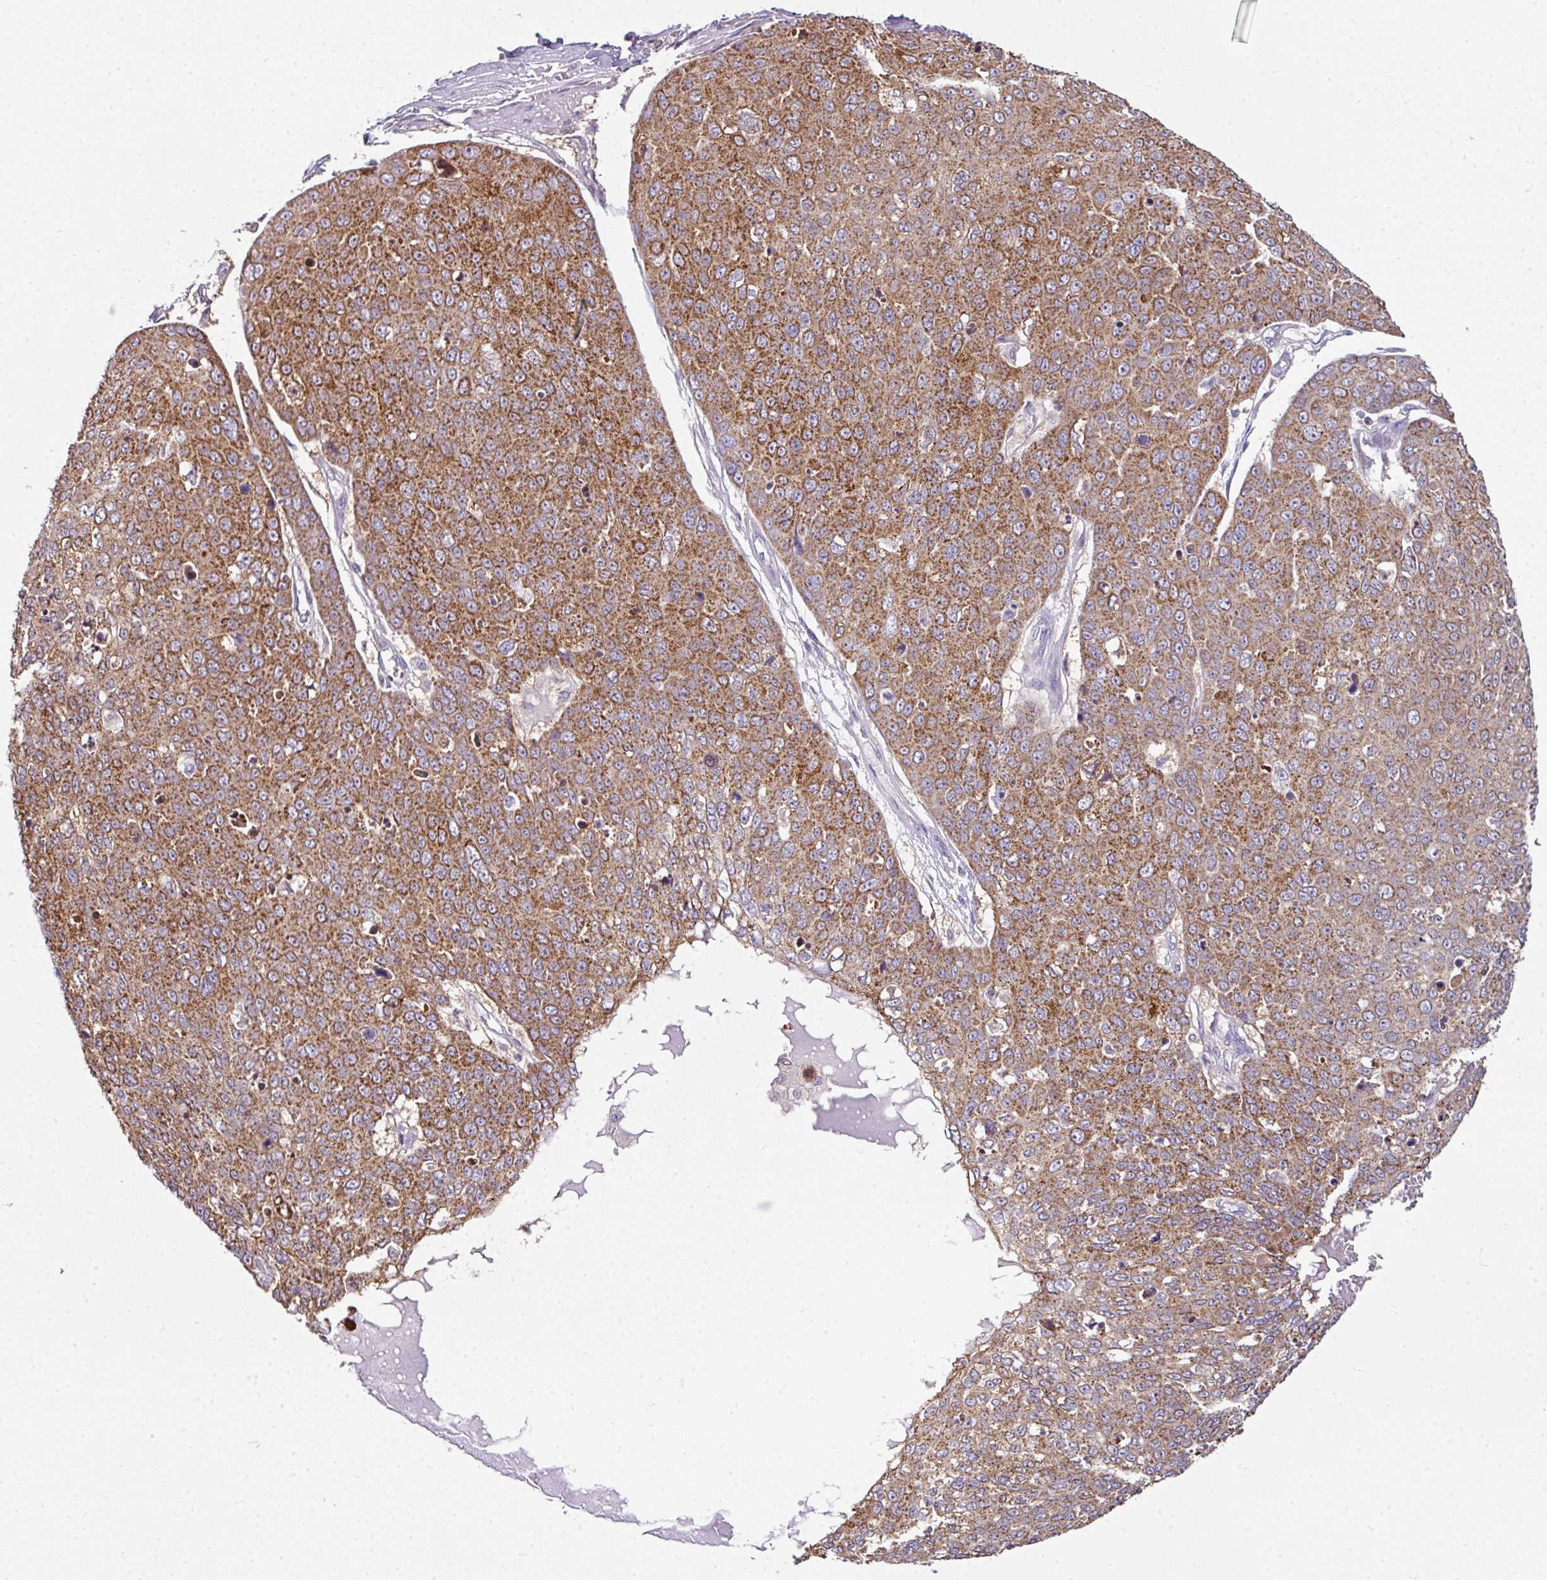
{"staining": {"intensity": "moderate", "quantity": ">75%", "location": "cytoplasmic/membranous"}, "tissue": "skin cancer", "cell_type": "Tumor cells", "image_type": "cancer", "snomed": [{"axis": "morphology", "description": "Squamous cell carcinoma, NOS"}, {"axis": "topography", "description": "Skin"}], "caption": "Protein expression analysis of squamous cell carcinoma (skin) demonstrates moderate cytoplasmic/membranous staining in about >75% of tumor cells. (DAB IHC, brown staining for protein, blue staining for nuclei).", "gene": "ANKRD18A", "patient": {"sex": "male", "age": 71}}